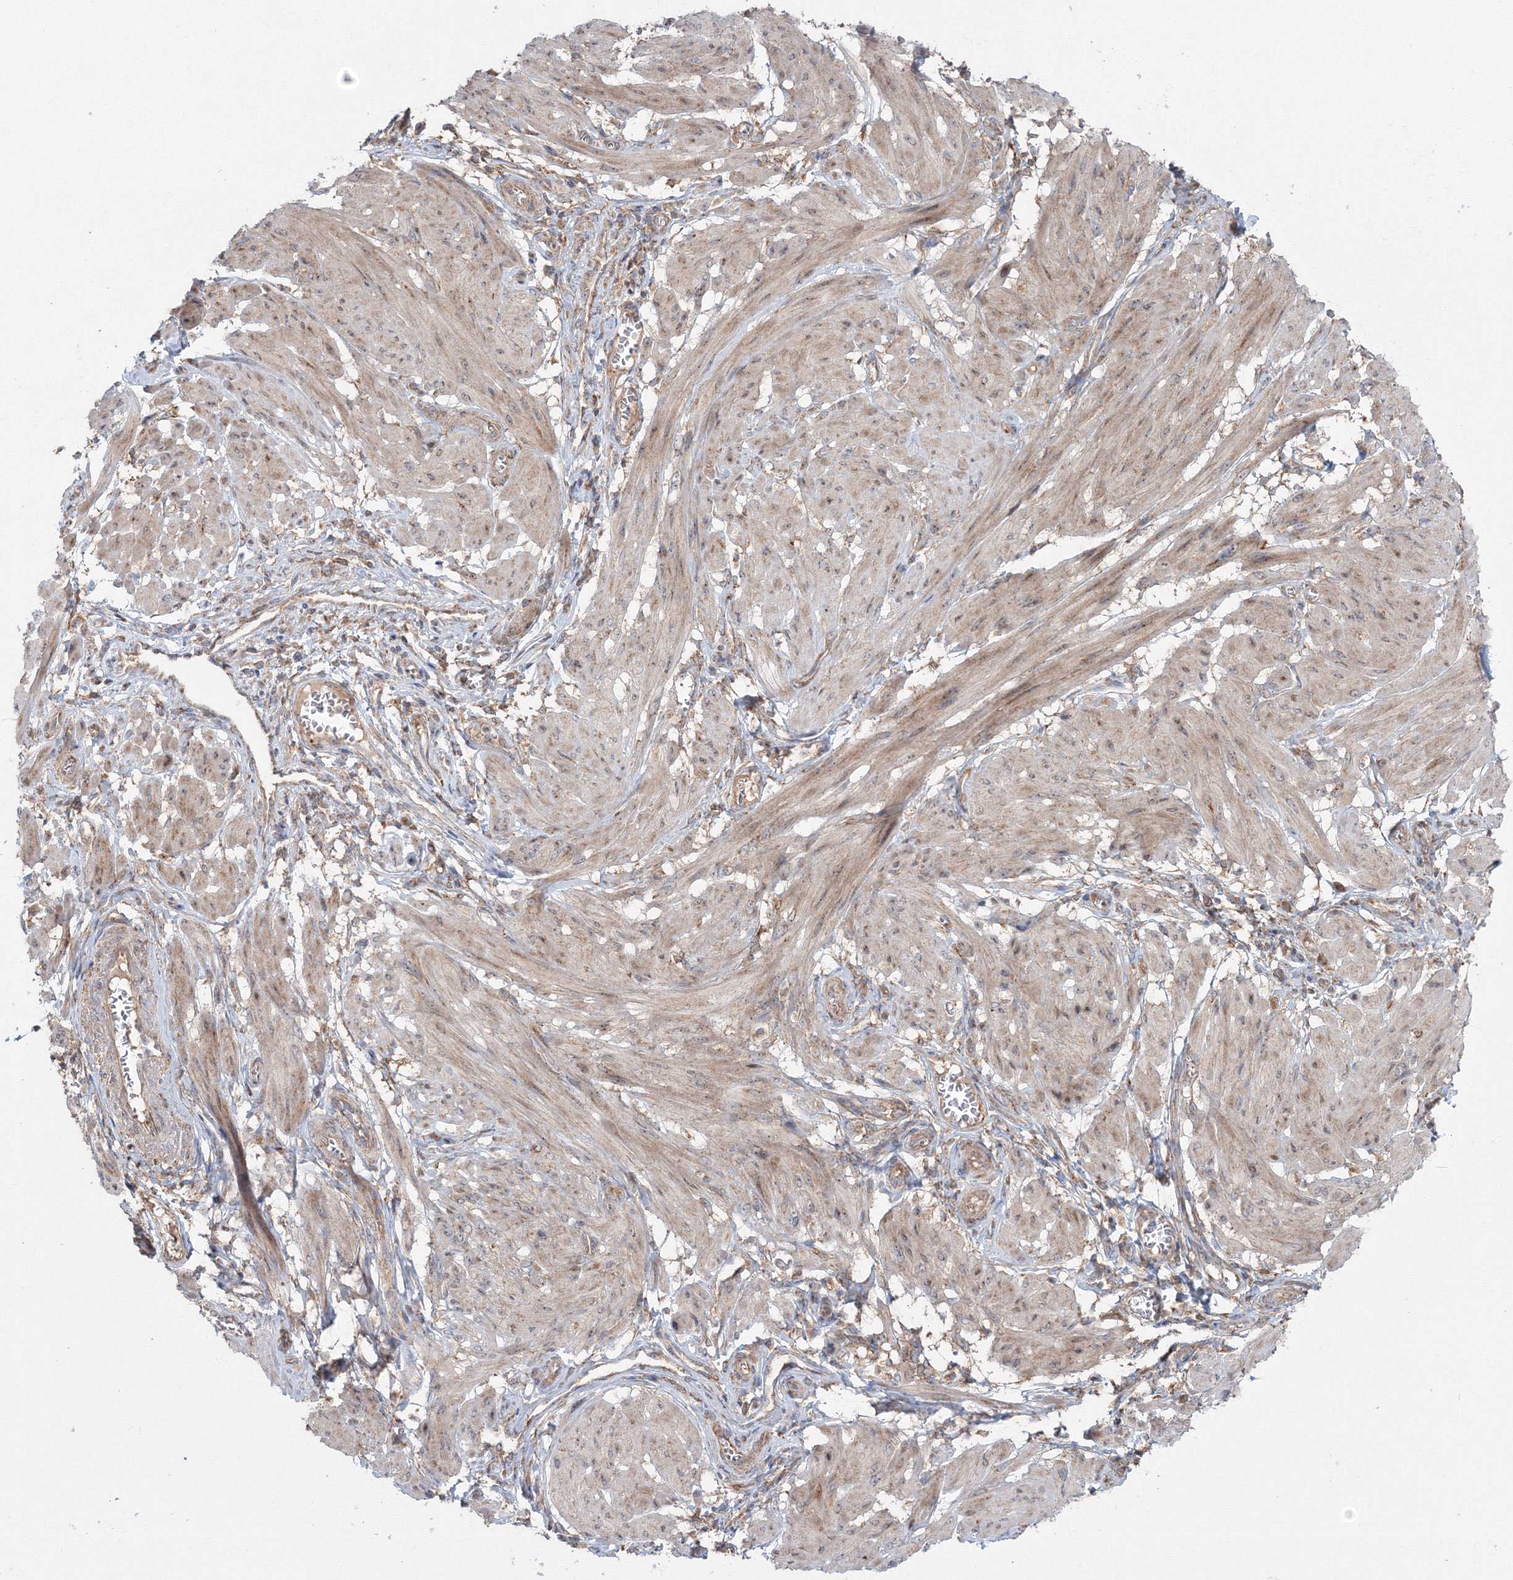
{"staining": {"intensity": "weak", "quantity": "25%-75%", "location": "cytoplasmic/membranous,nuclear"}, "tissue": "smooth muscle", "cell_type": "Smooth muscle cells", "image_type": "normal", "snomed": [{"axis": "morphology", "description": "Normal tissue, NOS"}, {"axis": "topography", "description": "Smooth muscle"}], "caption": "A photomicrograph showing weak cytoplasmic/membranous,nuclear staining in about 25%-75% of smooth muscle cells in normal smooth muscle, as visualized by brown immunohistochemical staining.", "gene": "PEX13", "patient": {"sex": "female", "age": 39}}